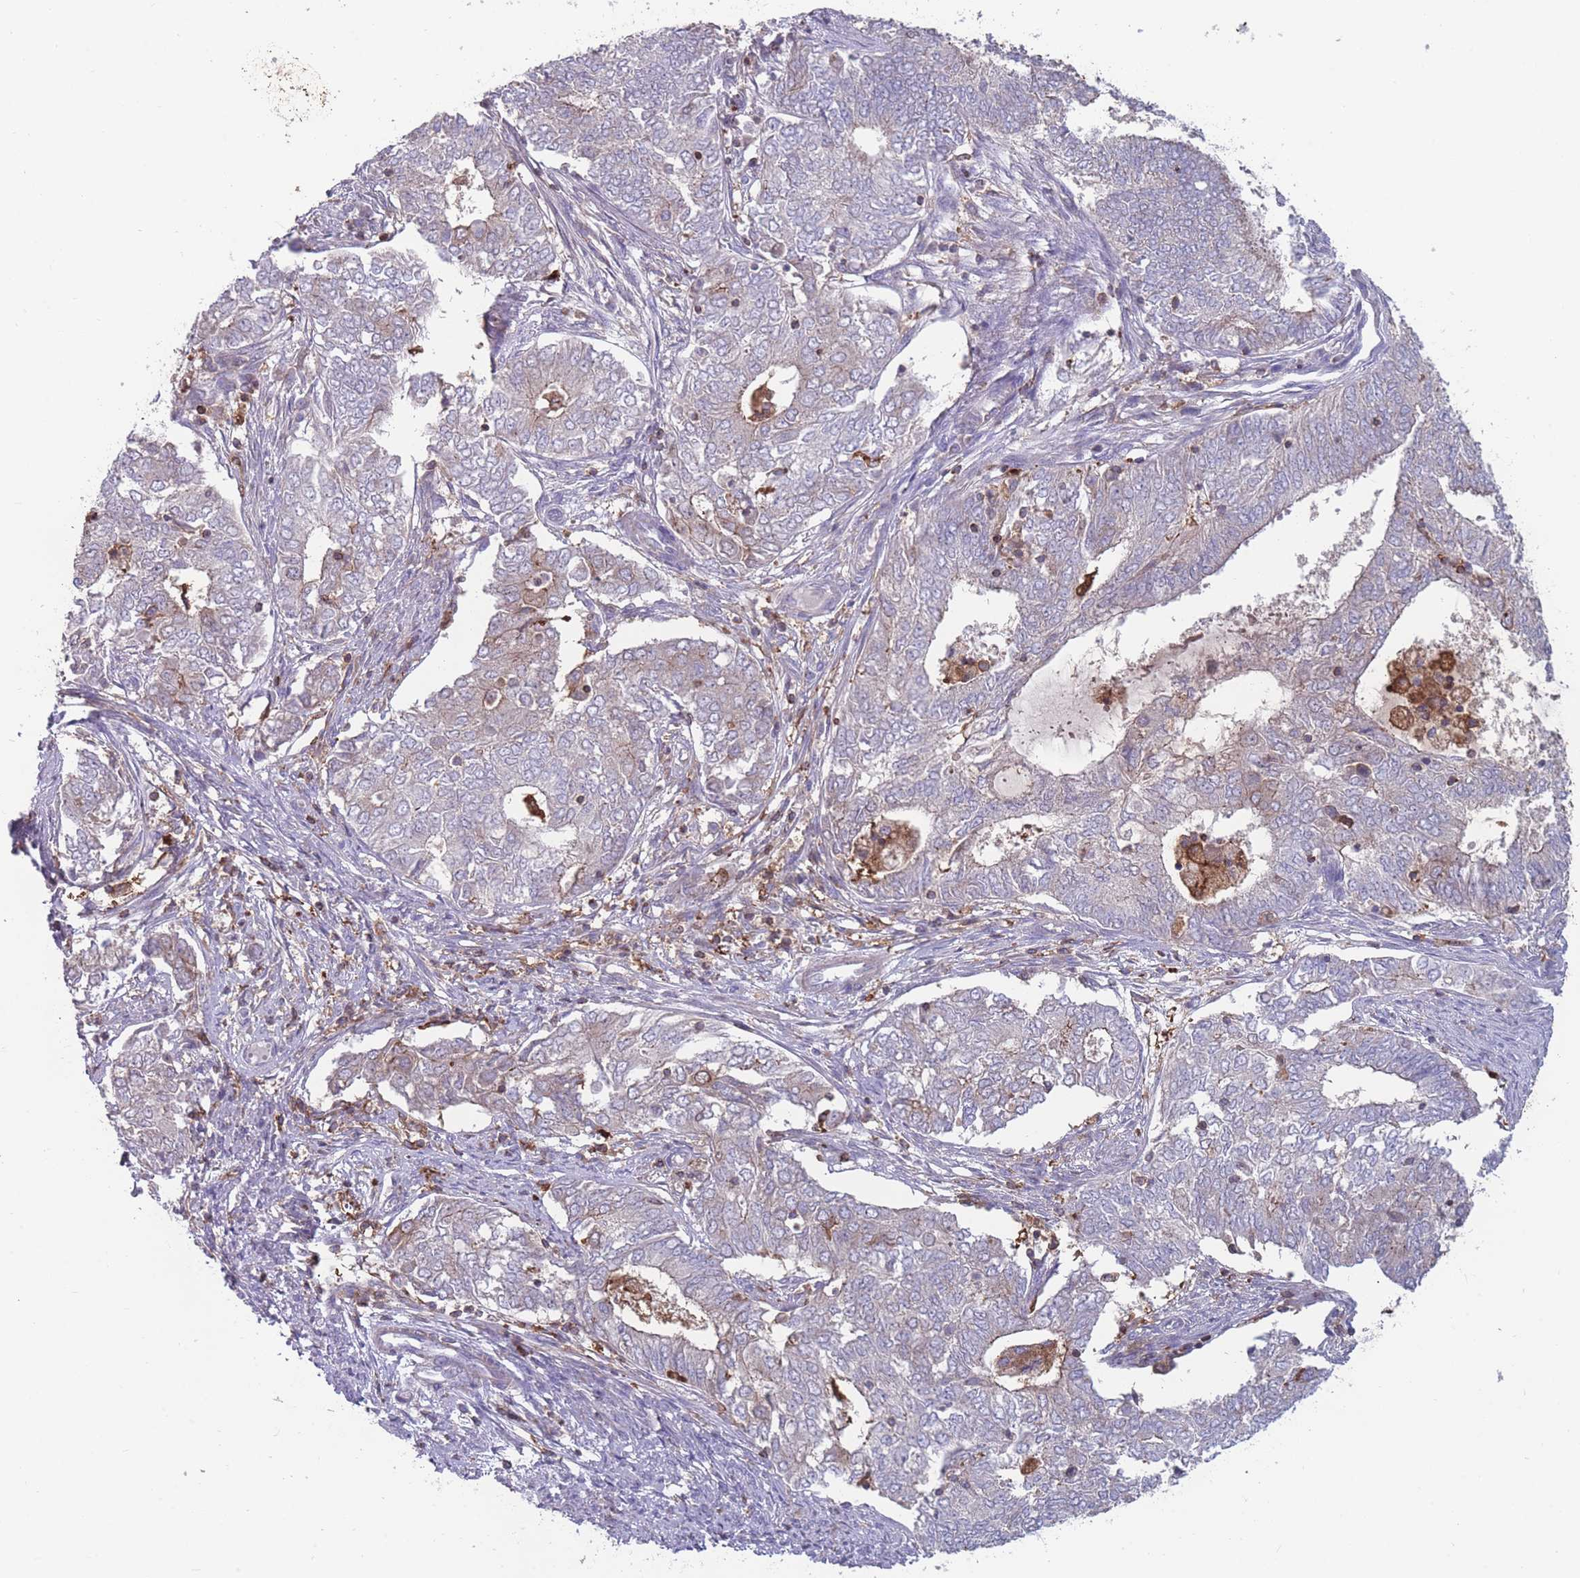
{"staining": {"intensity": "negative", "quantity": "none", "location": "none"}, "tissue": "endometrial cancer", "cell_type": "Tumor cells", "image_type": "cancer", "snomed": [{"axis": "morphology", "description": "Adenocarcinoma, NOS"}, {"axis": "topography", "description": "Endometrium"}], "caption": "An image of human endometrial cancer is negative for staining in tumor cells. Brightfield microscopy of IHC stained with DAB (3,3'-diaminobenzidine) (brown) and hematoxylin (blue), captured at high magnification.", "gene": "CD33", "patient": {"sex": "female", "age": 62}}